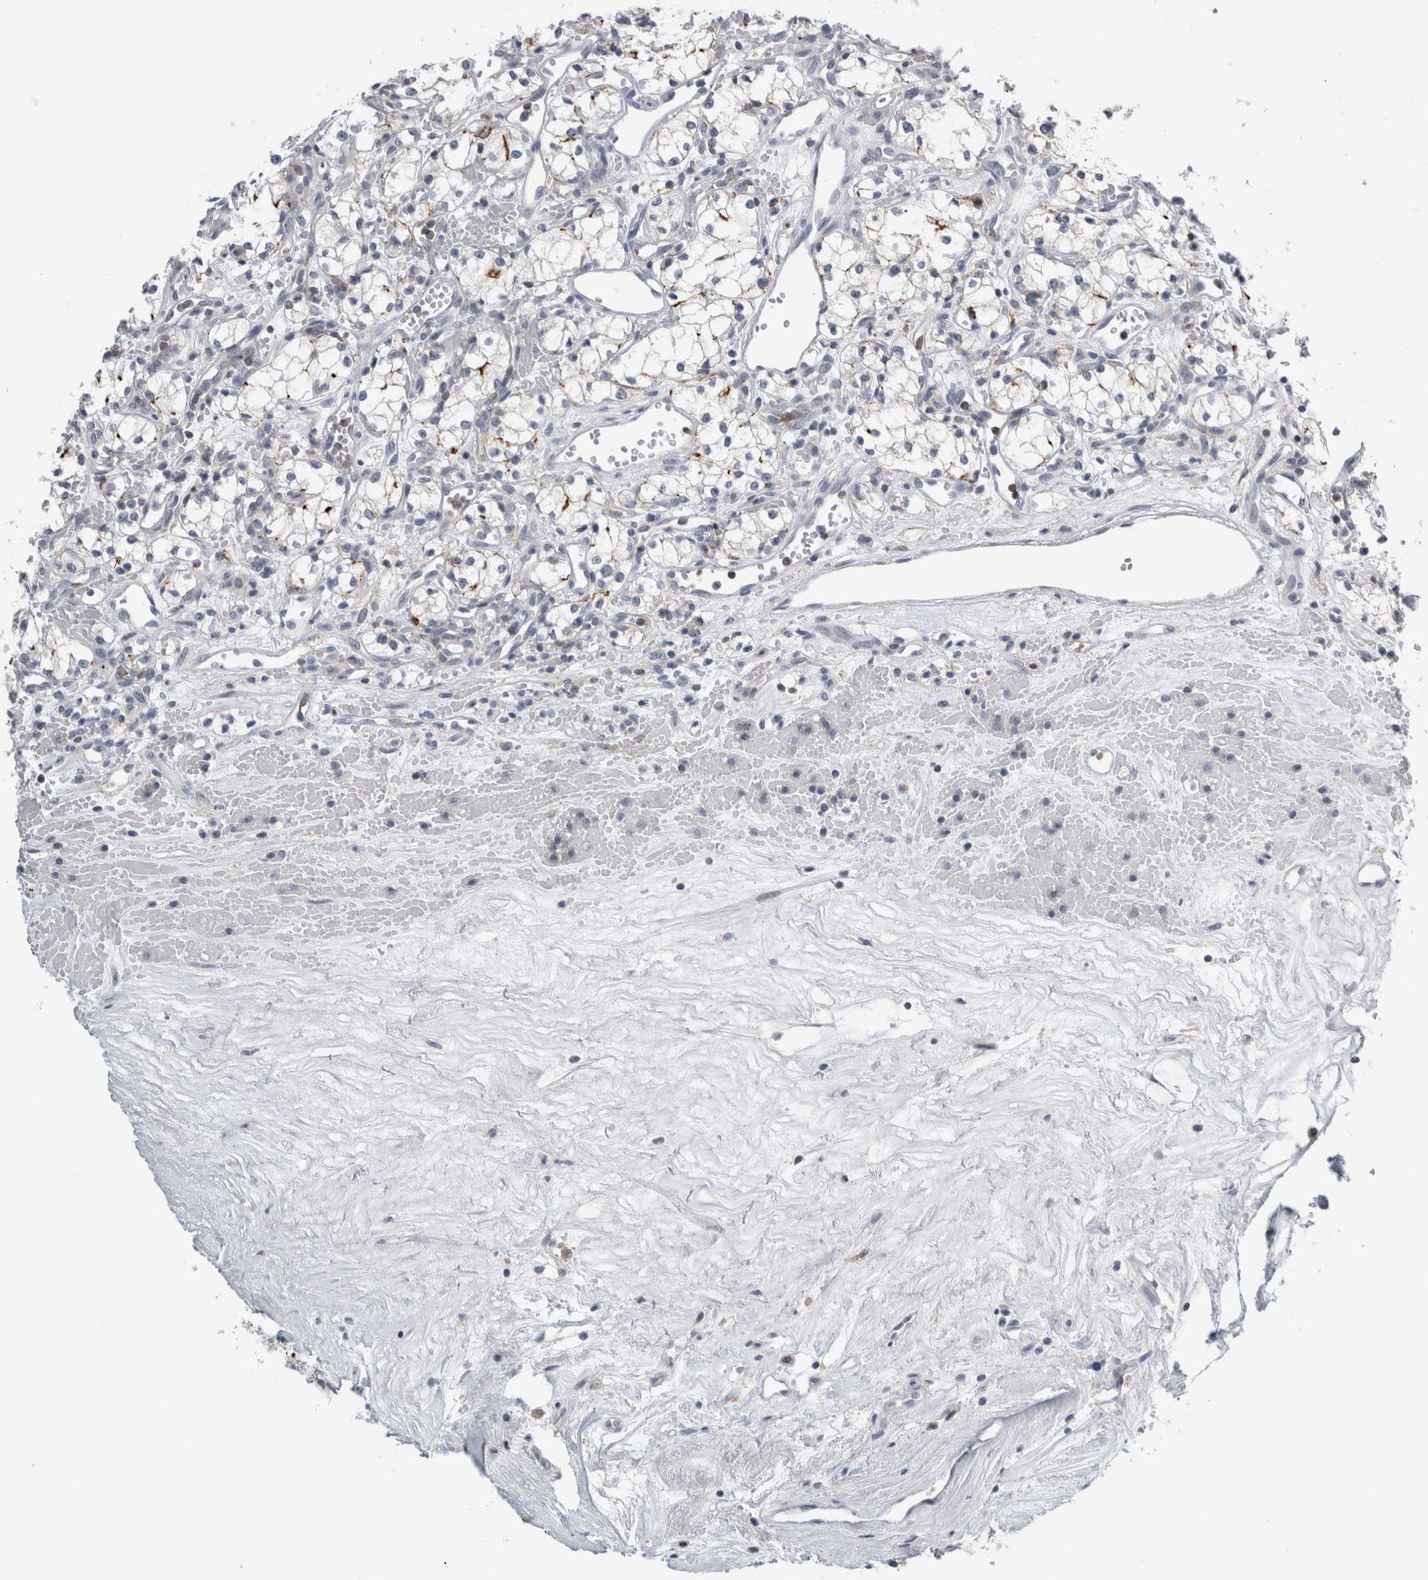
{"staining": {"intensity": "negative", "quantity": "none", "location": "none"}, "tissue": "renal cancer", "cell_type": "Tumor cells", "image_type": "cancer", "snomed": [{"axis": "morphology", "description": "Adenocarcinoma, NOS"}, {"axis": "topography", "description": "Kidney"}], "caption": "IHC histopathology image of human adenocarcinoma (renal) stained for a protein (brown), which exhibits no expression in tumor cells.", "gene": "ANKFY1", "patient": {"sex": "male", "age": 59}}